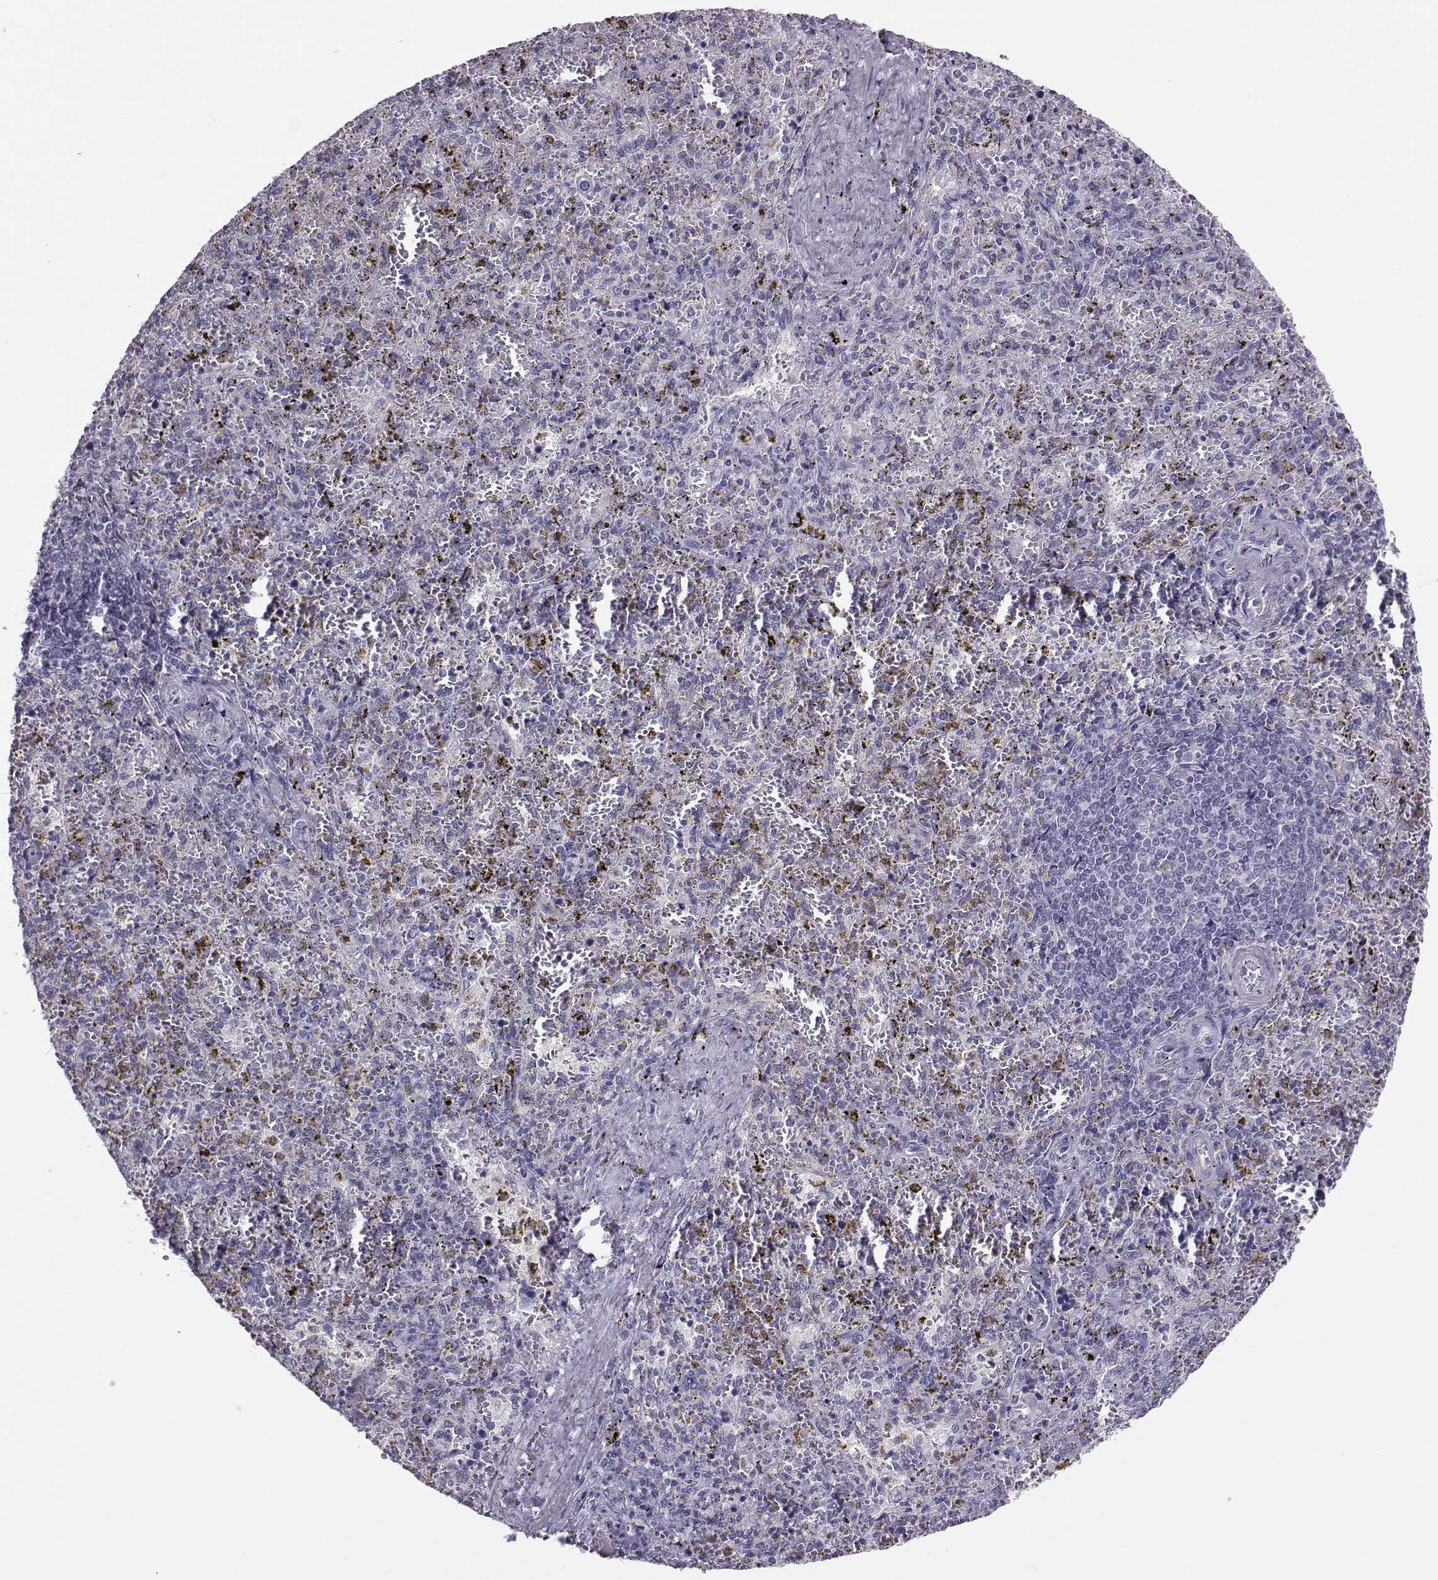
{"staining": {"intensity": "negative", "quantity": "none", "location": "none"}, "tissue": "spleen", "cell_type": "Cells in red pulp", "image_type": "normal", "snomed": [{"axis": "morphology", "description": "Normal tissue, NOS"}, {"axis": "topography", "description": "Spleen"}], "caption": "A high-resolution histopathology image shows immunohistochemistry (IHC) staining of normal spleen, which reveals no significant positivity in cells in red pulp.", "gene": "DNAAF1", "patient": {"sex": "female", "age": 50}}